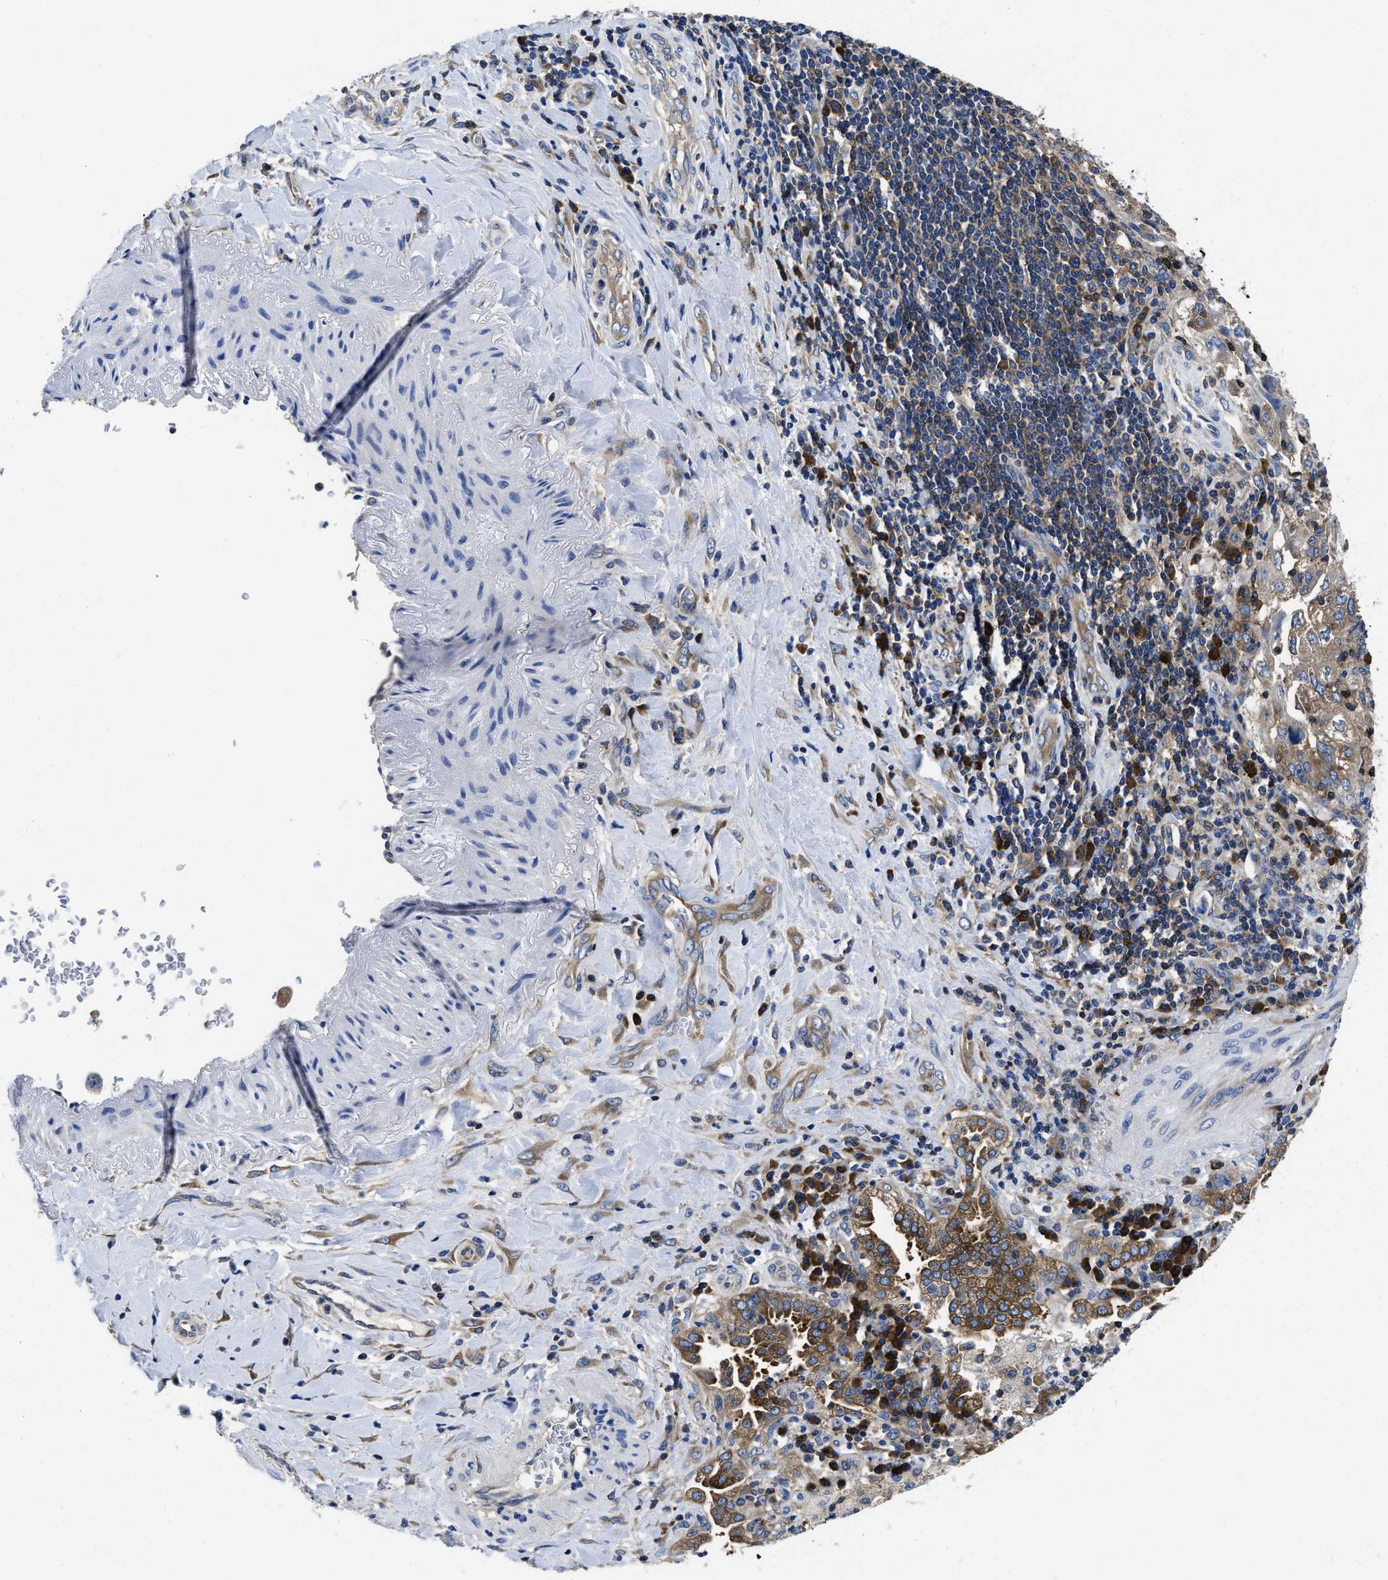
{"staining": {"intensity": "moderate", "quantity": "<25%", "location": "cytoplasmic/membranous"}, "tissue": "lung cancer", "cell_type": "Tumor cells", "image_type": "cancer", "snomed": [{"axis": "morphology", "description": "Adenocarcinoma, NOS"}, {"axis": "topography", "description": "Lung"}], "caption": "High-magnification brightfield microscopy of lung adenocarcinoma stained with DAB (3,3'-diaminobenzidine) (brown) and counterstained with hematoxylin (blue). tumor cells exhibit moderate cytoplasmic/membranous expression is seen in about<25% of cells.", "gene": "YARS1", "patient": {"sex": "male", "age": 64}}